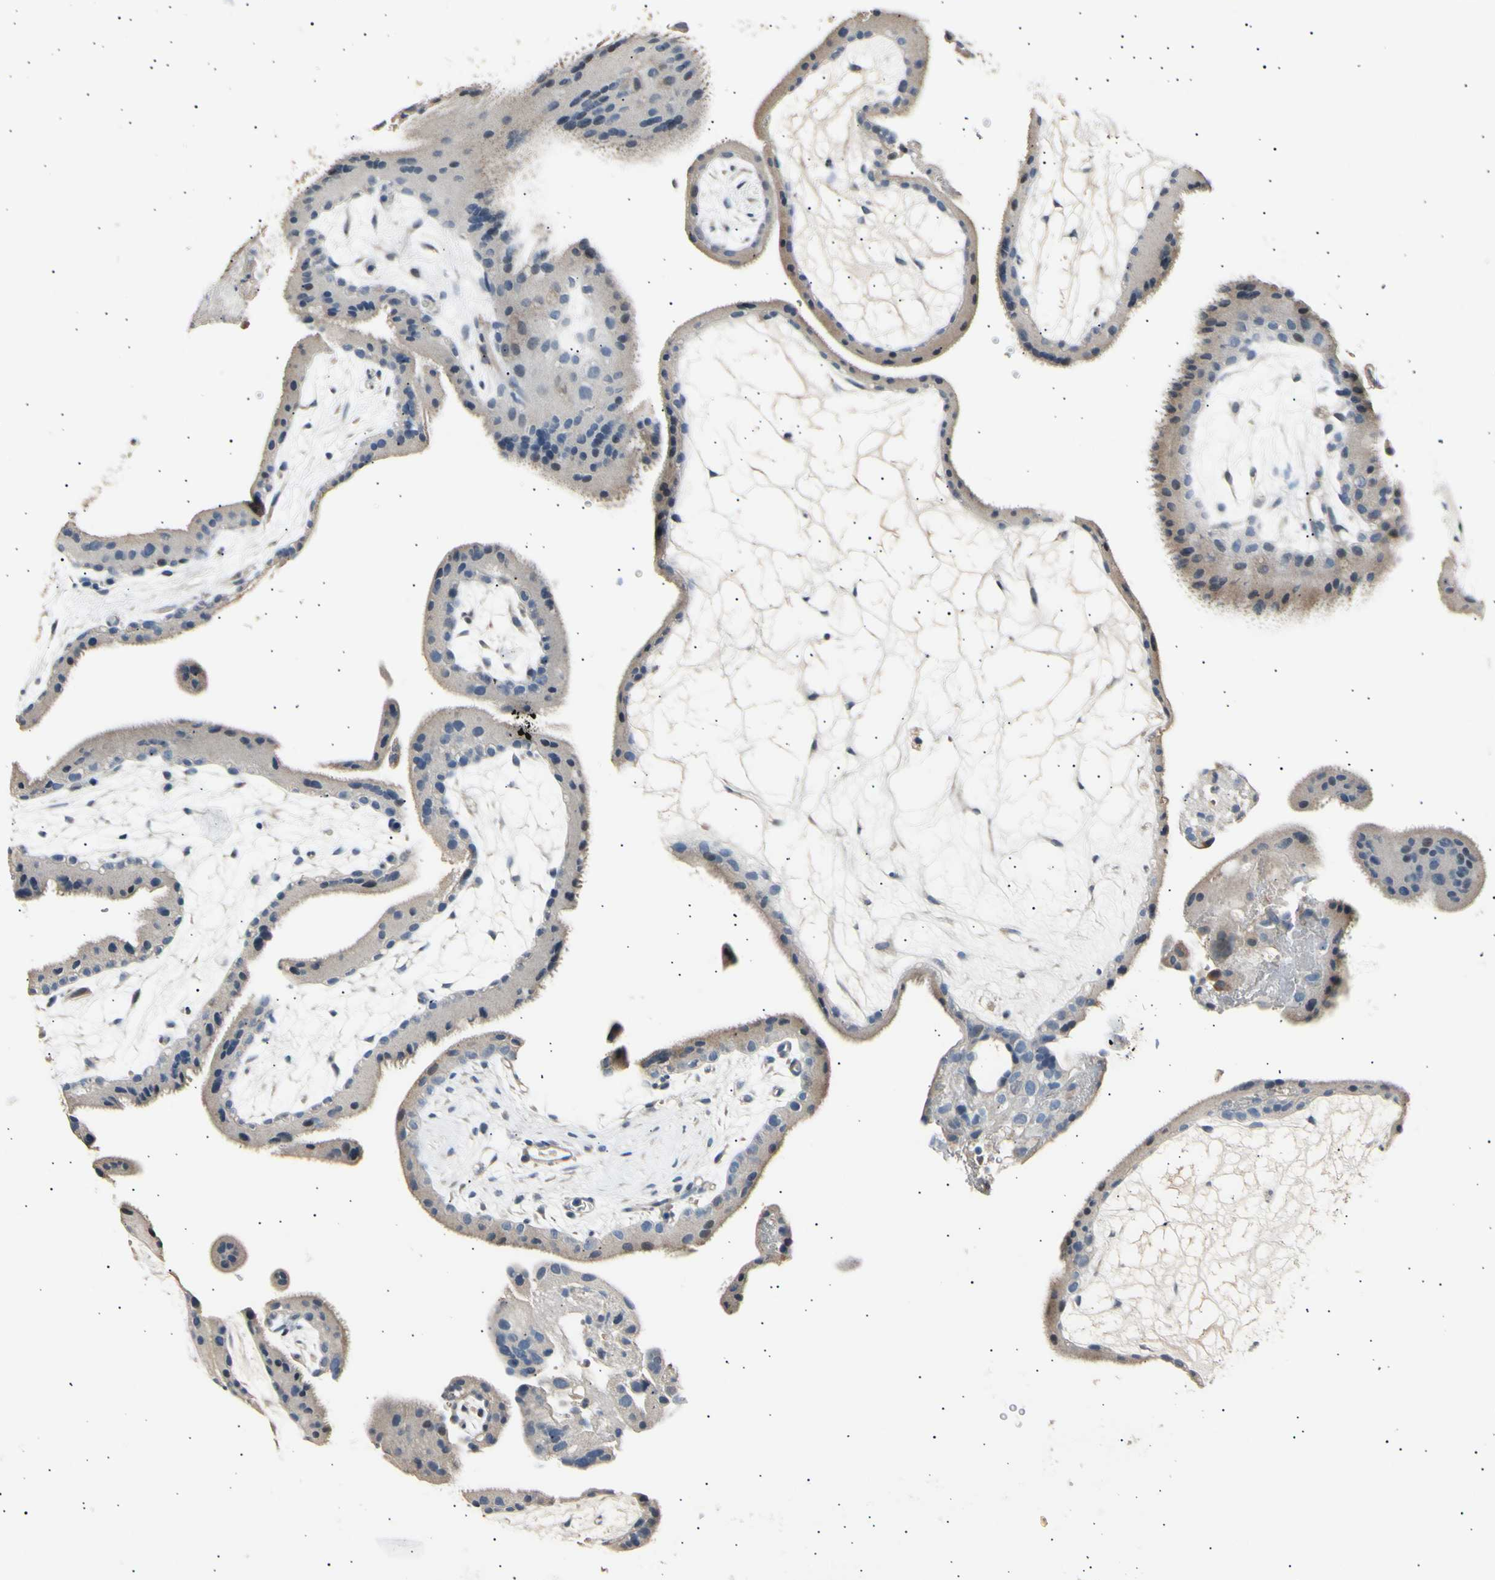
{"staining": {"intensity": "weak", "quantity": "<25%", "location": "cytoplasmic/membranous"}, "tissue": "placenta", "cell_type": "Trophoblastic cells", "image_type": "normal", "snomed": [{"axis": "morphology", "description": "Normal tissue, NOS"}, {"axis": "topography", "description": "Placenta"}], "caption": "This image is of benign placenta stained with immunohistochemistry (IHC) to label a protein in brown with the nuclei are counter-stained blue. There is no positivity in trophoblastic cells.", "gene": "LDLR", "patient": {"sex": "female", "age": 19}}